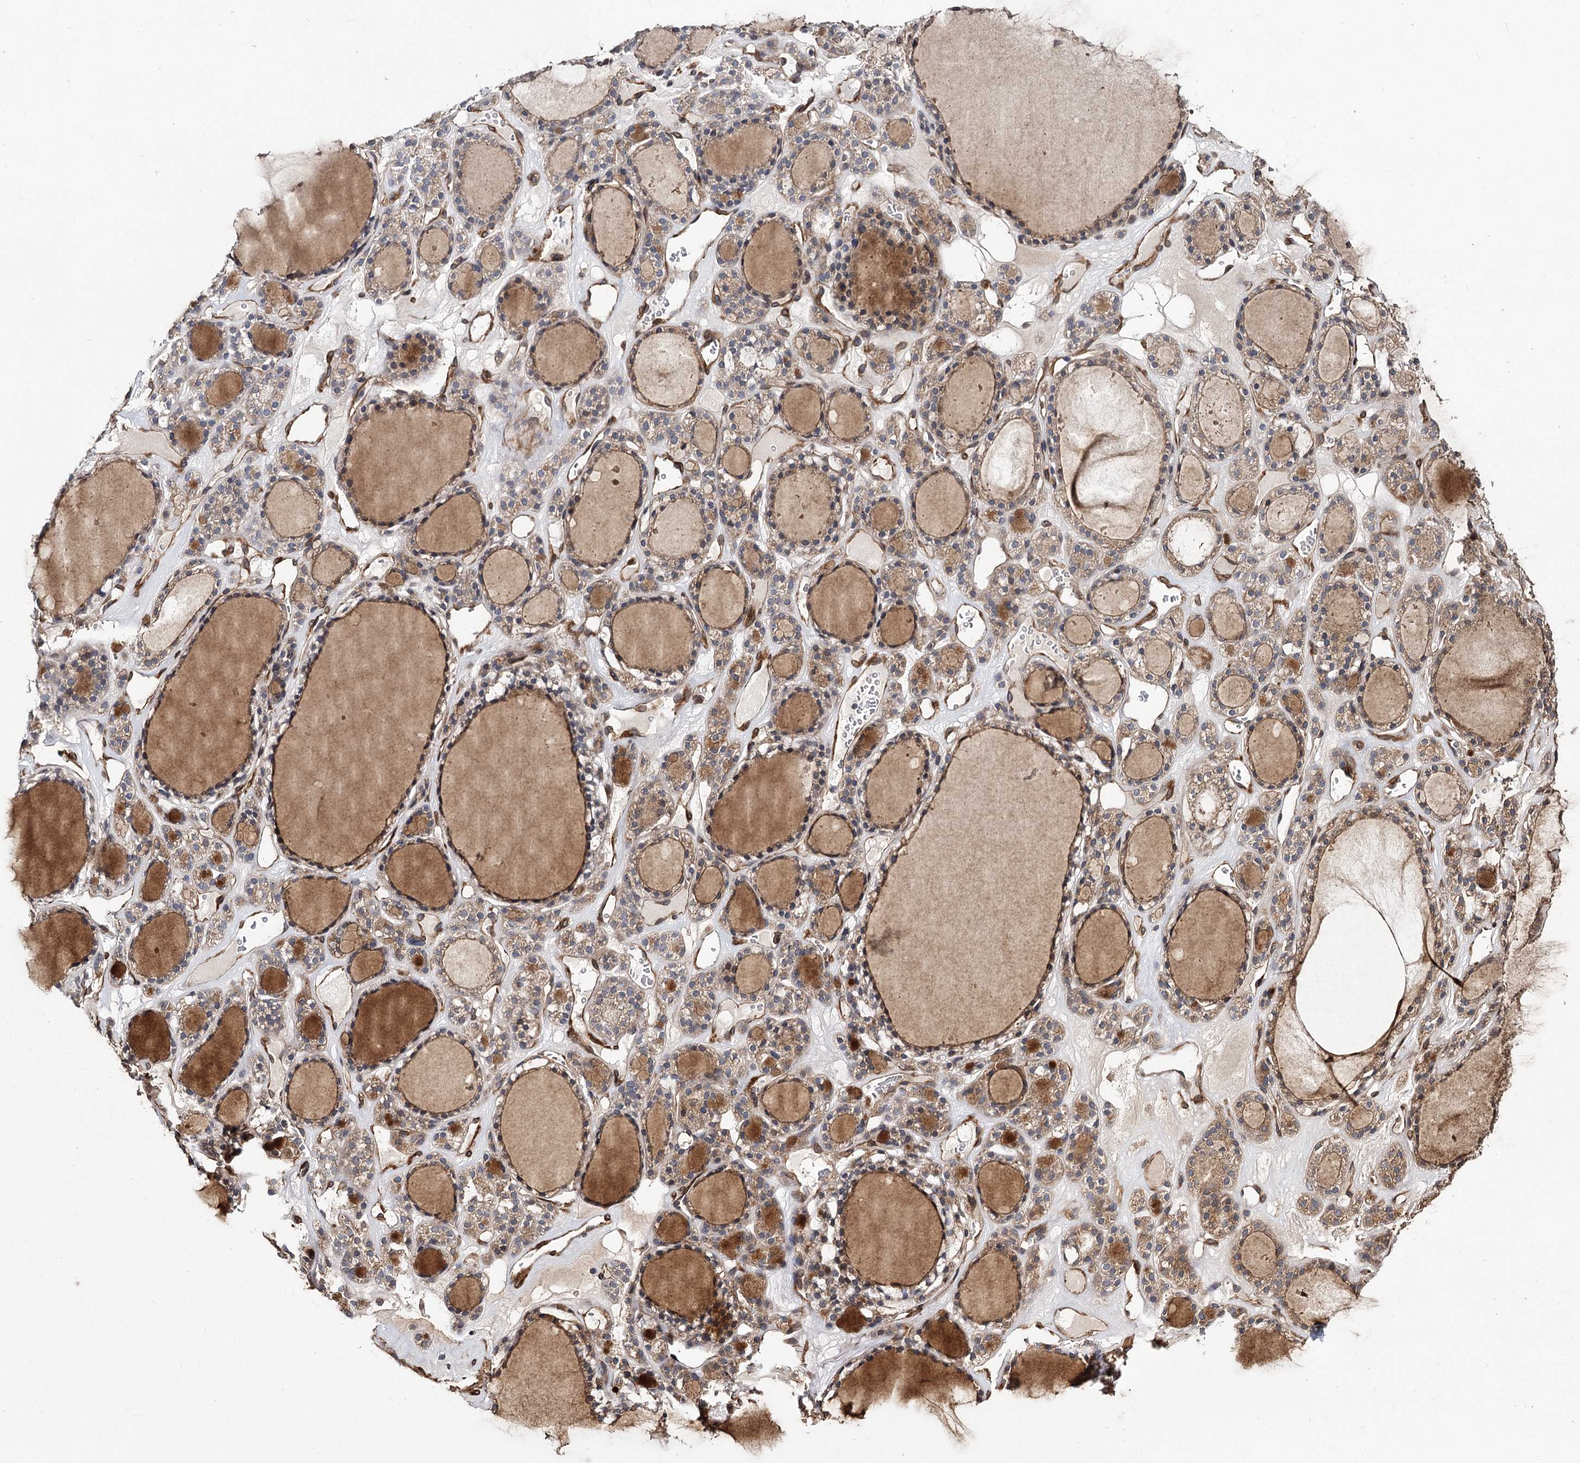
{"staining": {"intensity": "moderate", "quantity": ">75%", "location": "cytoplasmic/membranous"}, "tissue": "thyroid gland", "cell_type": "Glandular cells", "image_type": "normal", "snomed": [{"axis": "morphology", "description": "Normal tissue, NOS"}, {"axis": "topography", "description": "Thyroid gland"}], "caption": "About >75% of glandular cells in normal thyroid gland display moderate cytoplasmic/membranous protein expression as visualized by brown immunohistochemical staining.", "gene": "MYO1C", "patient": {"sex": "female", "age": 28}}